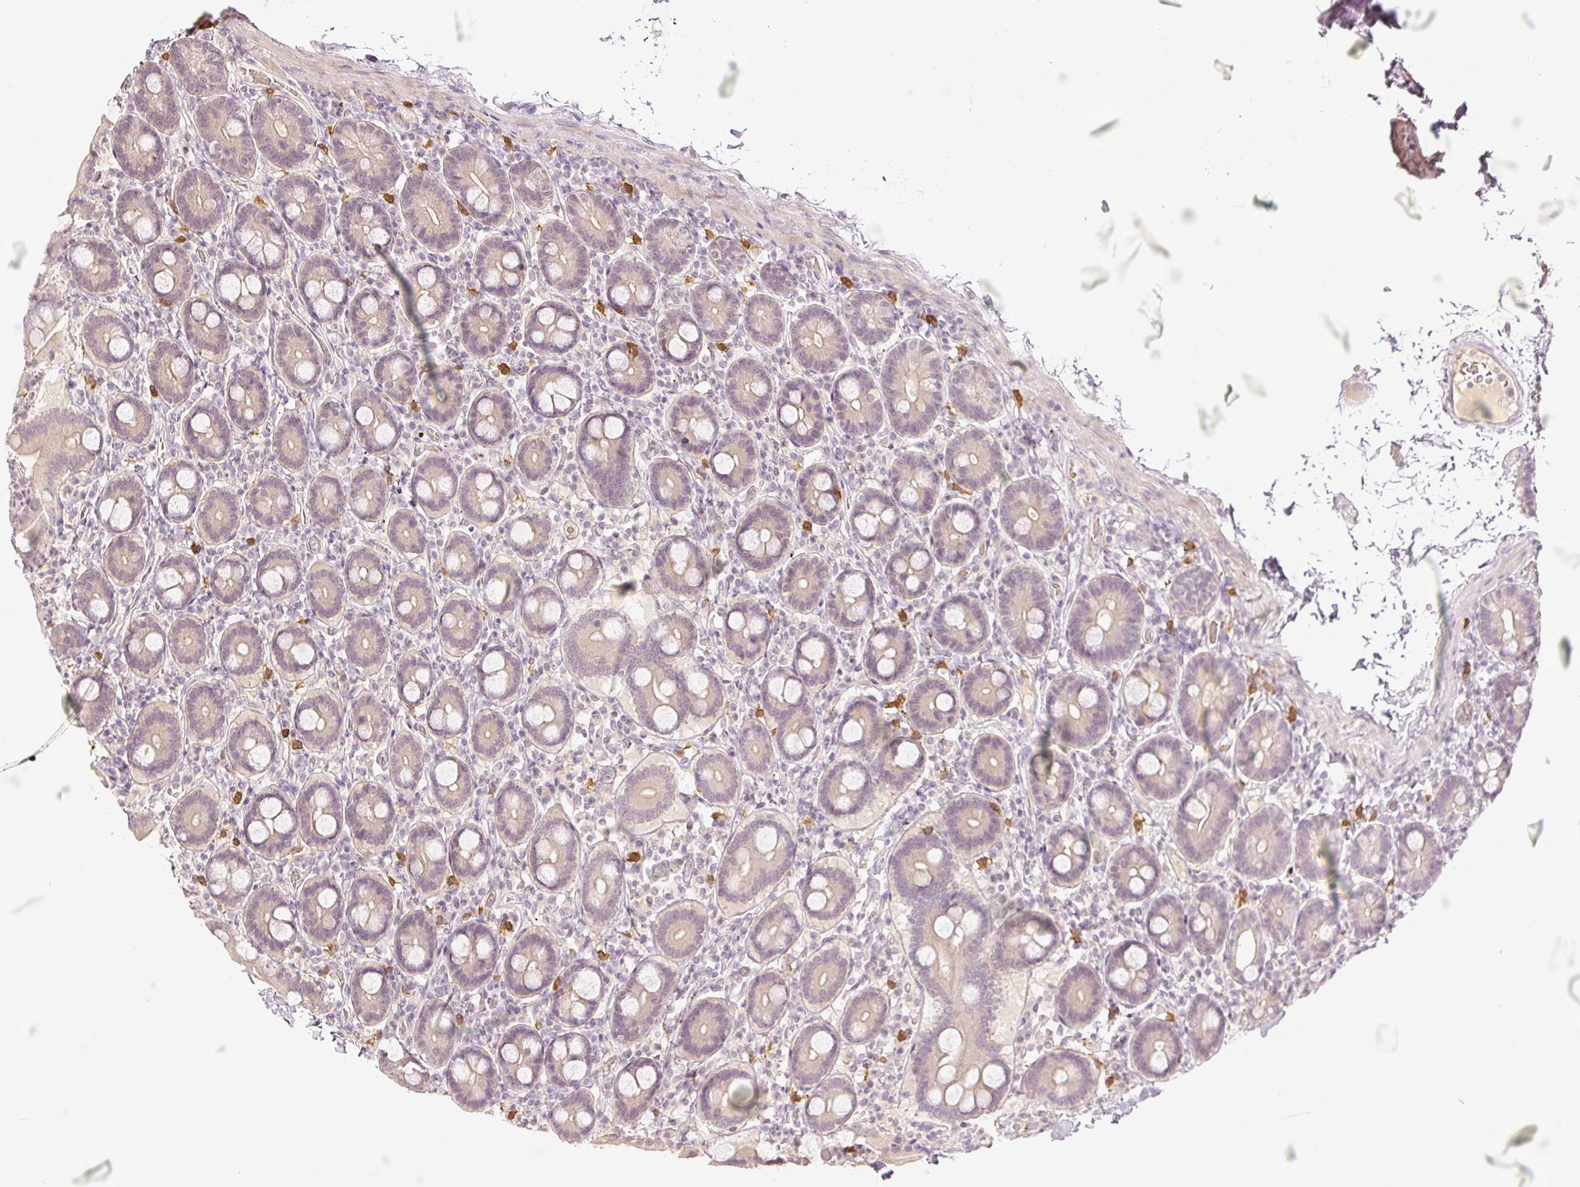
{"staining": {"intensity": "weak", "quantity": "25%-75%", "location": "cytoplasmic/membranous"}, "tissue": "duodenum", "cell_type": "Glandular cells", "image_type": "normal", "snomed": [{"axis": "morphology", "description": "Normal tissue, NOS"}, {"axis": "topography", "description": "Duodenum"}], "caption": "About 25%-75% of glandular cells in unremarkable human duodenum display weak cytoplasmic/membranous protein staining as visualized by brown immunohistochemical staining.", "gene": "GZMA", "patient": {"sex": "male", "age": 55}}